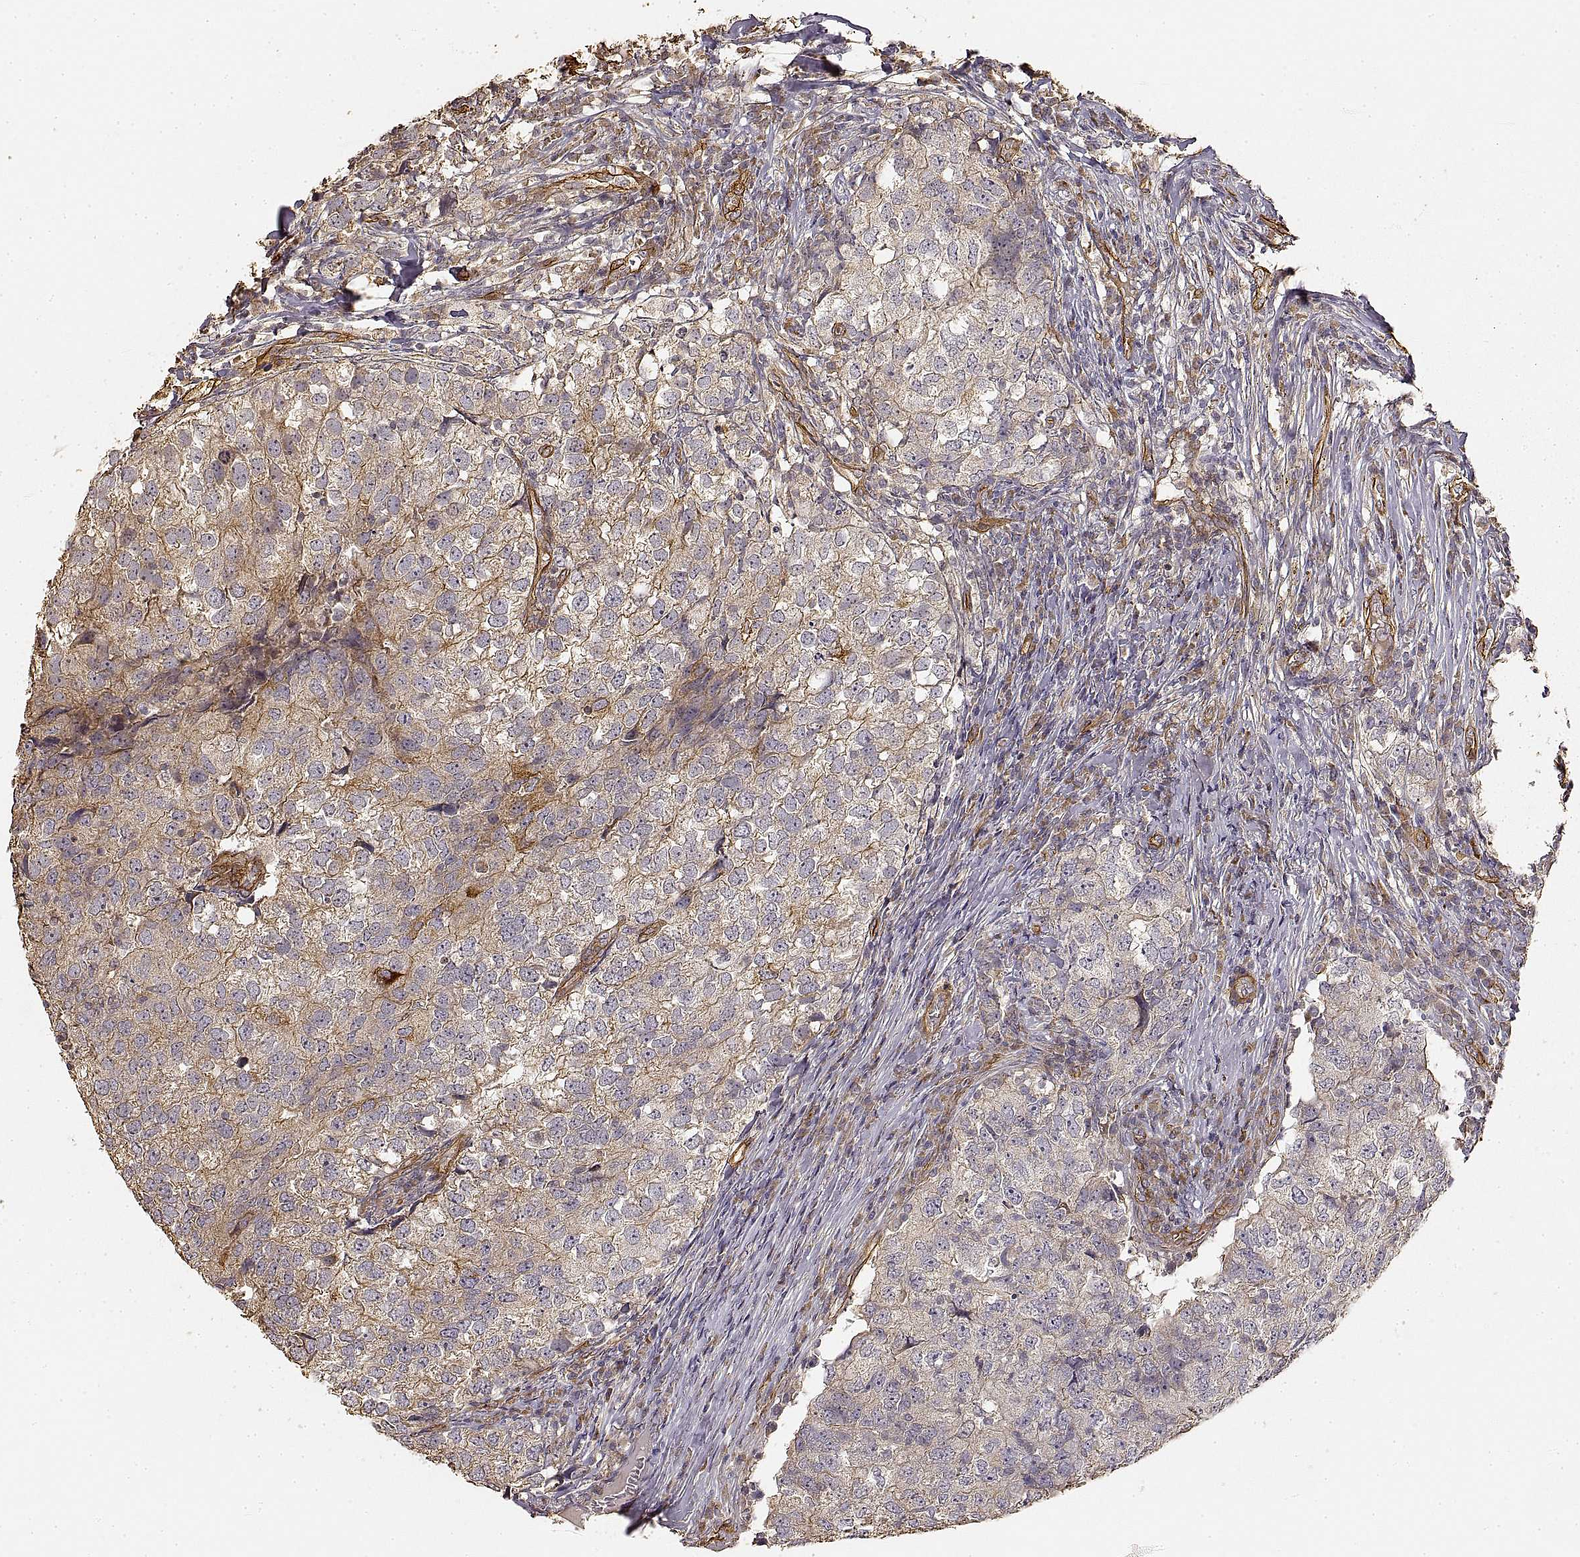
{"staining": {"intensity": "moderate", "quantity": "<25%", "location": "cytoplasmic/membranous"}, "tissue": "breast cancer", "cell_type": "Tumor cells", "image_type": "cancer", "snomed": [{"axis": "morphology", "description": "Duct carcinoma"}, {"axis": "topography", "description": "Breast"}], "caption": "IHC (DAB) staining of human intraductal carcinoma (breast) shows moderate cytoplasmic/membranous protein positivity in approximately <25% of tumor cells.", "gene": "LAMA4", "patient": {"sex": "female", "age": 30}}